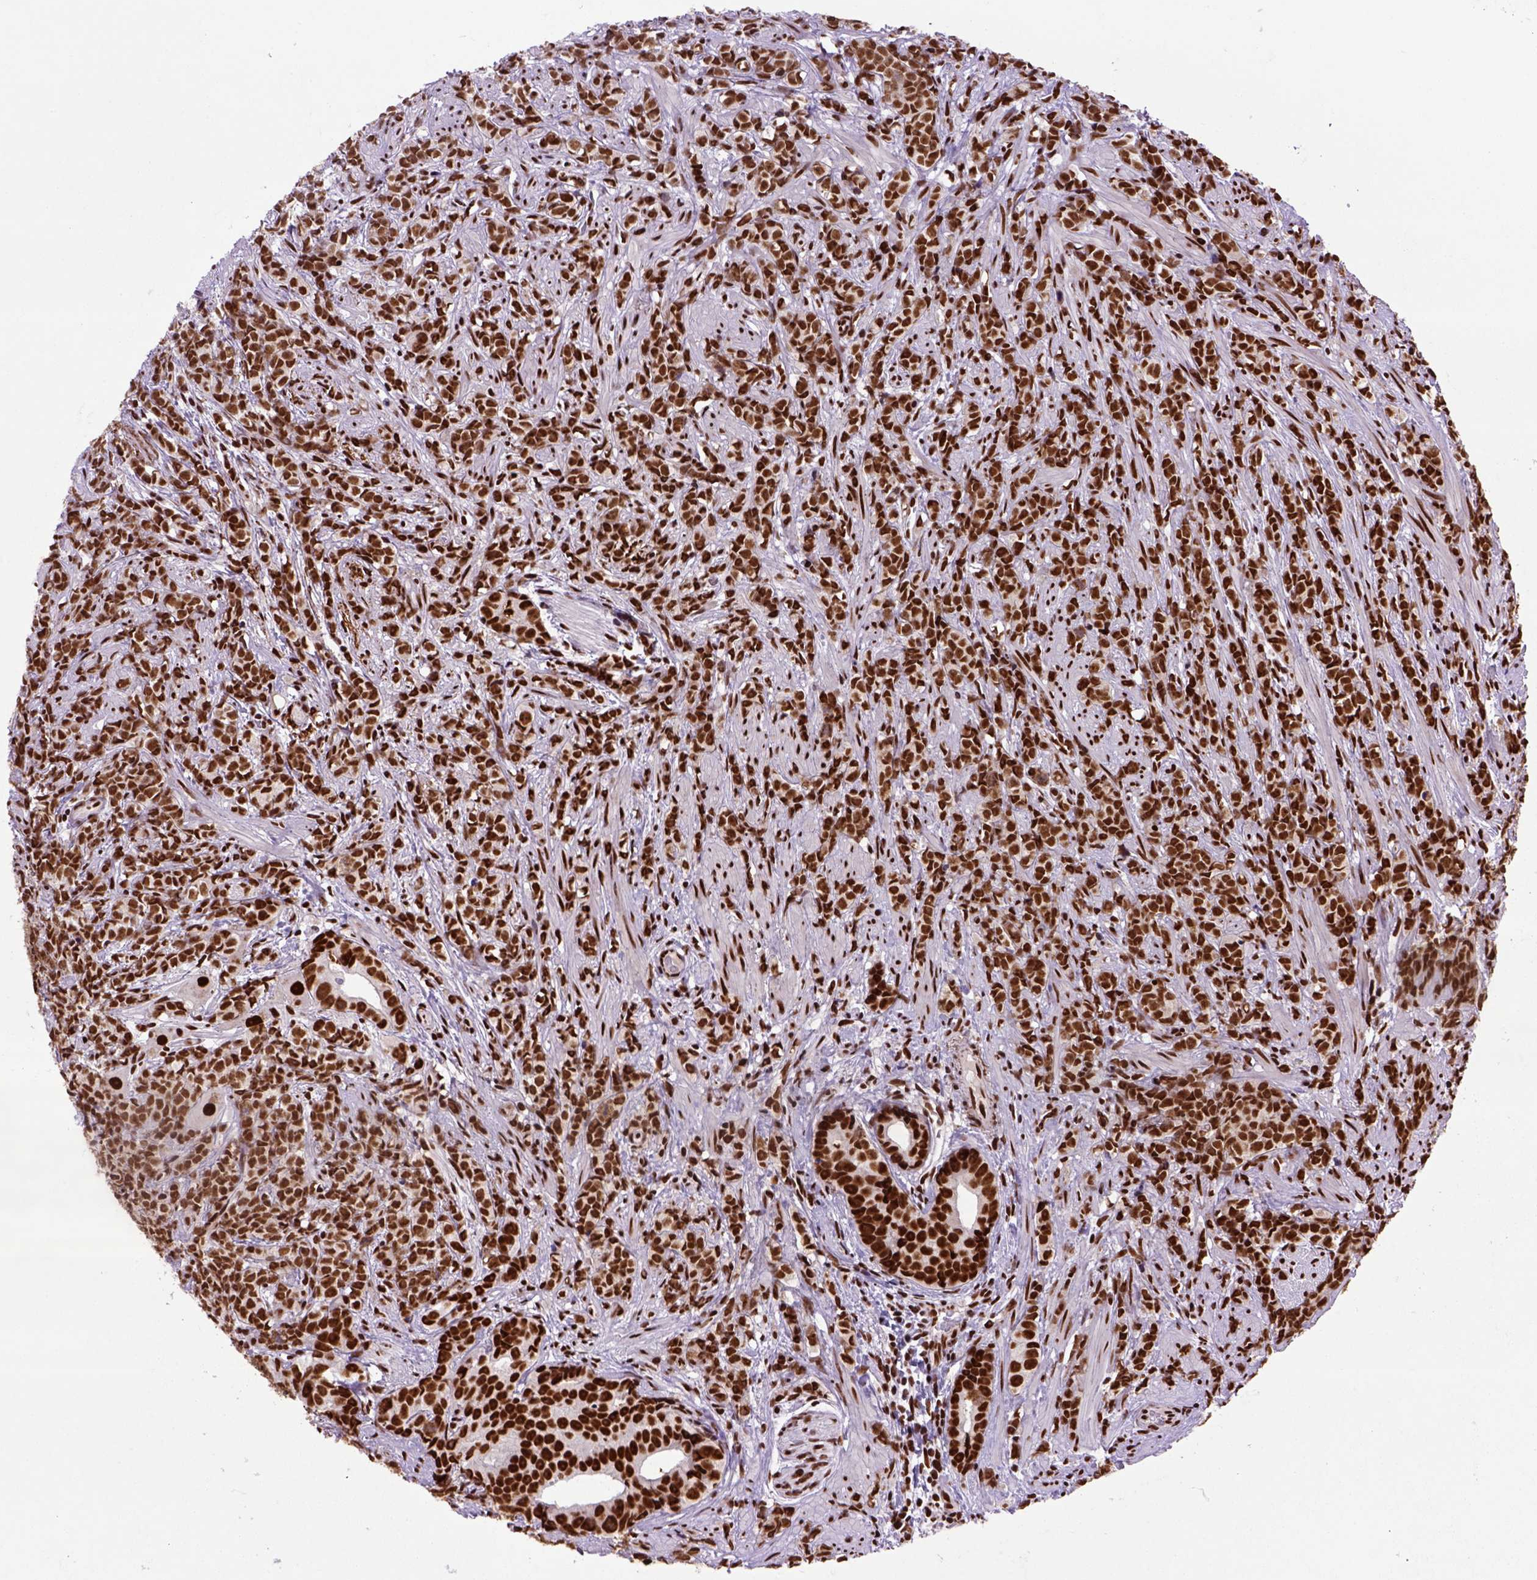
{"staining": {"intensity": "strong", "quantity": ">75%", "location": "nuclear"}, "tissue": "prostate cancer", "cell_type": "Tumor cells", "image_type": "cancer", "snomed": [{"axis": "morphology", "description": "Adenocarcinoma, High grade"}, {"axis": "topography", "description": "Prostate"}], "caption": "A micrograph of human adenocarcinoma (high-grade) (prostate) stained for a protein exhibits strong nuclear brown staining in tumor cells.", "gene": "NSMCE2", "patient": {"sex": "male", "age": 81}}